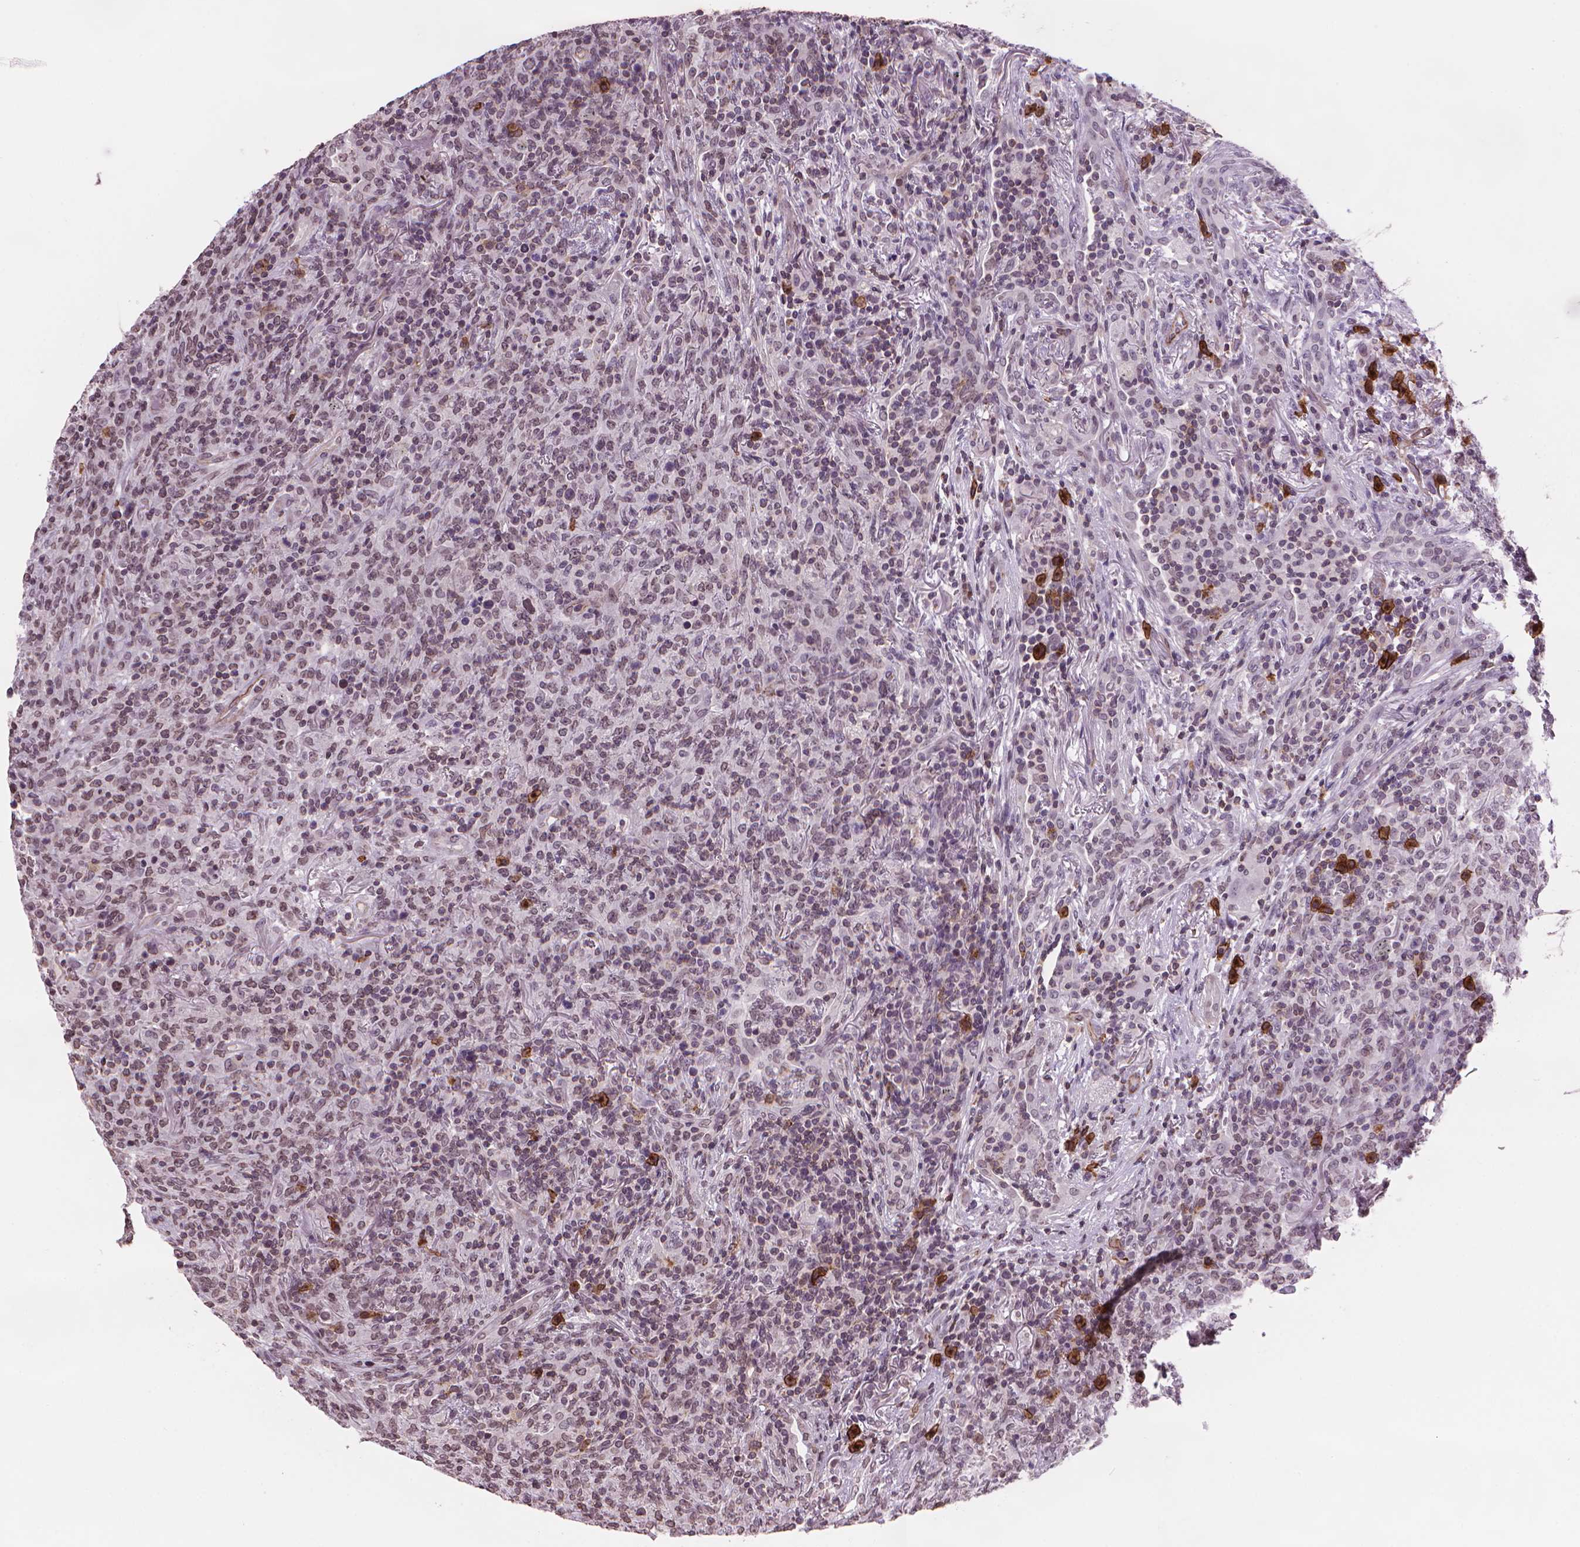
{"staining": {"intensity": "weak", "quantity": "<25%", "location": "cytoplasmic/membranous"}, "tissue": "lymphoma", "cell_type": "Tumor cells", "image_type": "cancer", "snomed": [{"axis": "morphology", "description": "Malignant lymphoma, non-Hodgkin's type, High grade"}, {"axis": "topography", "description": "Lung"}], "caption": "The micrograph reveals no staining of tumor cells in lymphoma.", "gene": "TMEM184A", "patient": {"sex": "male", "age": 79}}